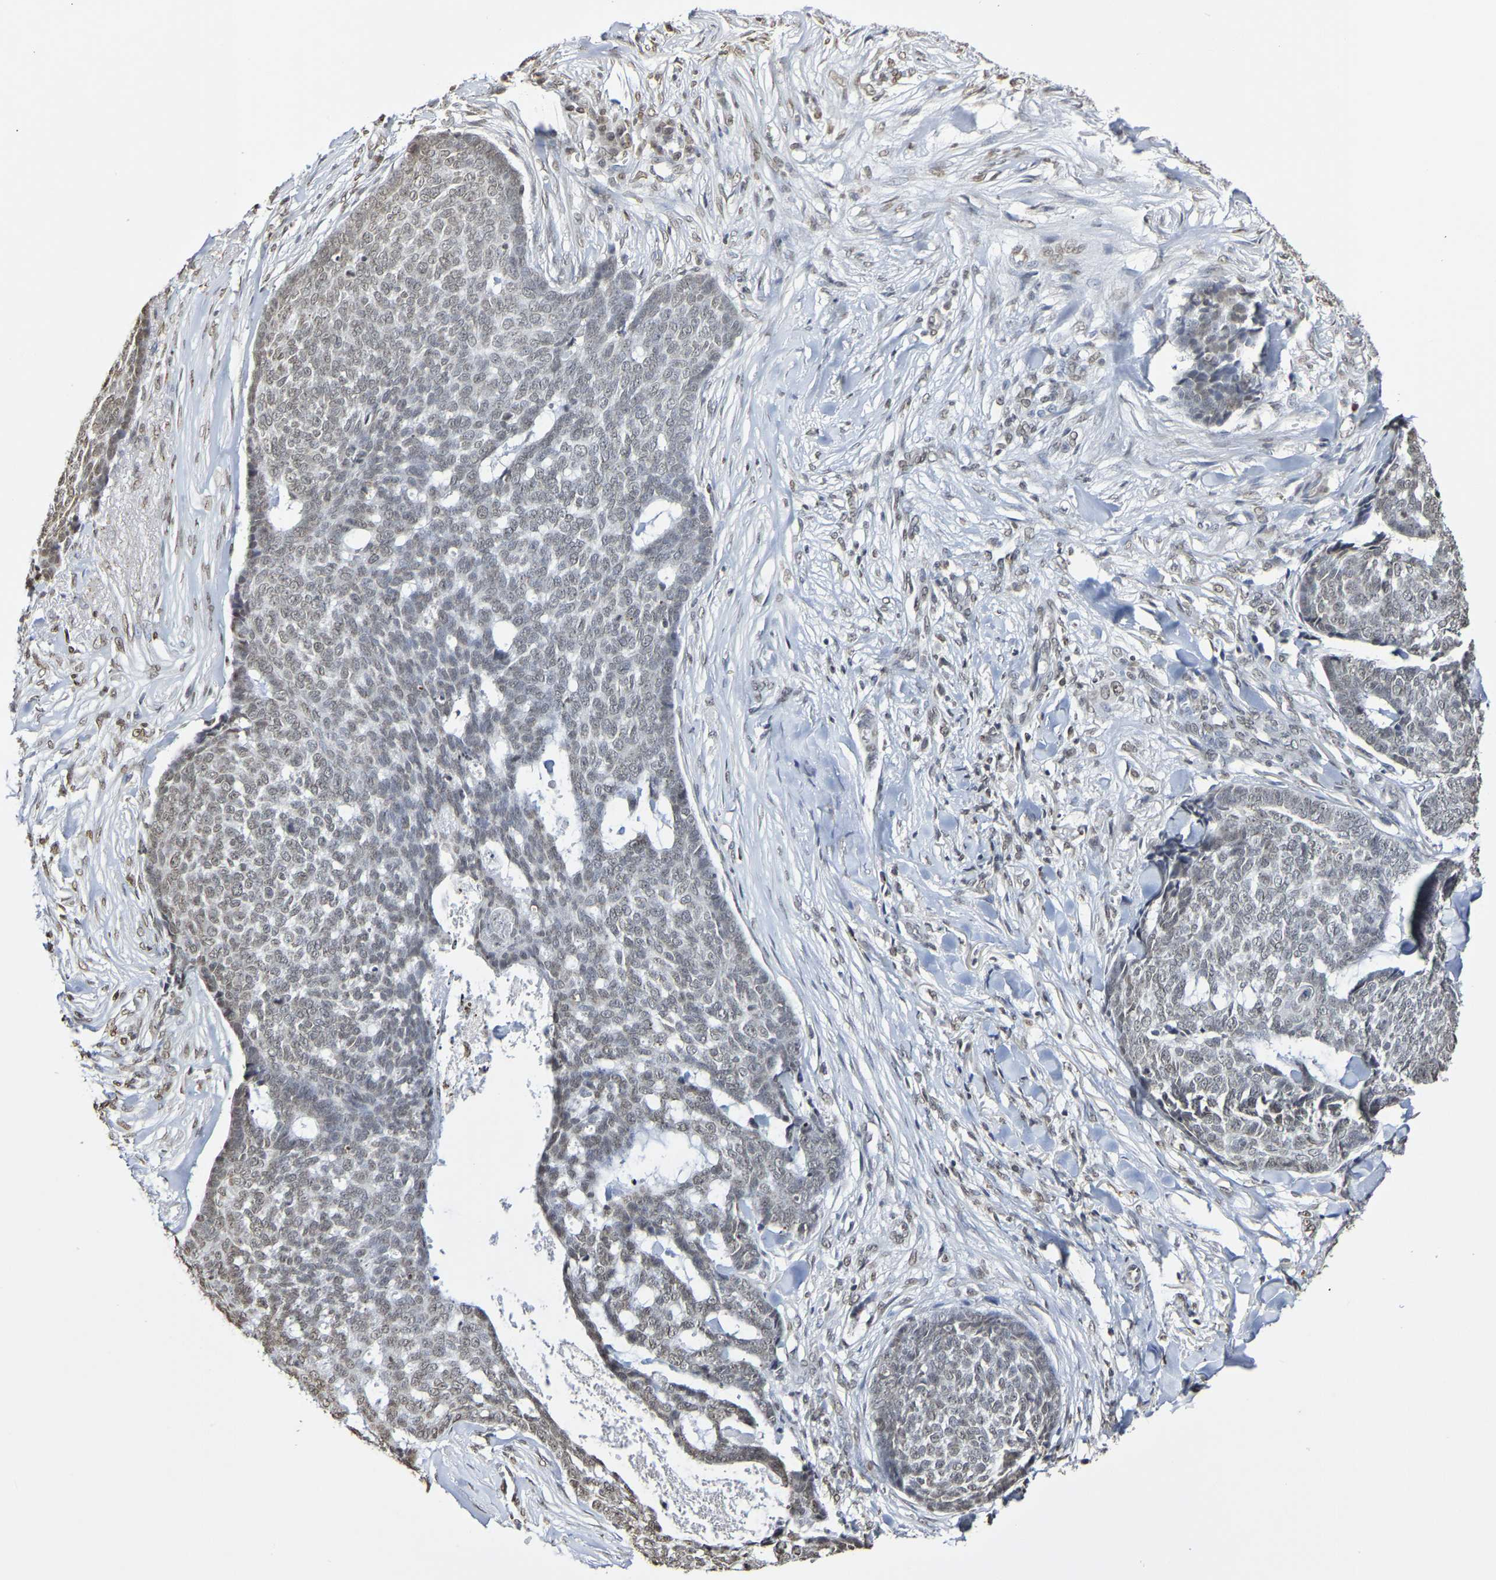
{"staining": {"intensity": "weak", "quantity": "<25%", "location": "nuclear"}, "tissue": "skin cancer", "cell_type": "Tumor cells", "image_type": "cancer", "snomed": [{"axis": "morphology", "description": "Basal cell carcinoma"}, {"axis": "topography", "description": "Skin"}], "caption": "DAB immunohistochemical staining of basal cell carcinoma (skin) reveals no significant positivity in tumor cells.", "gene": "ATF4", "patient": {"sex": "male", "age": 84}}